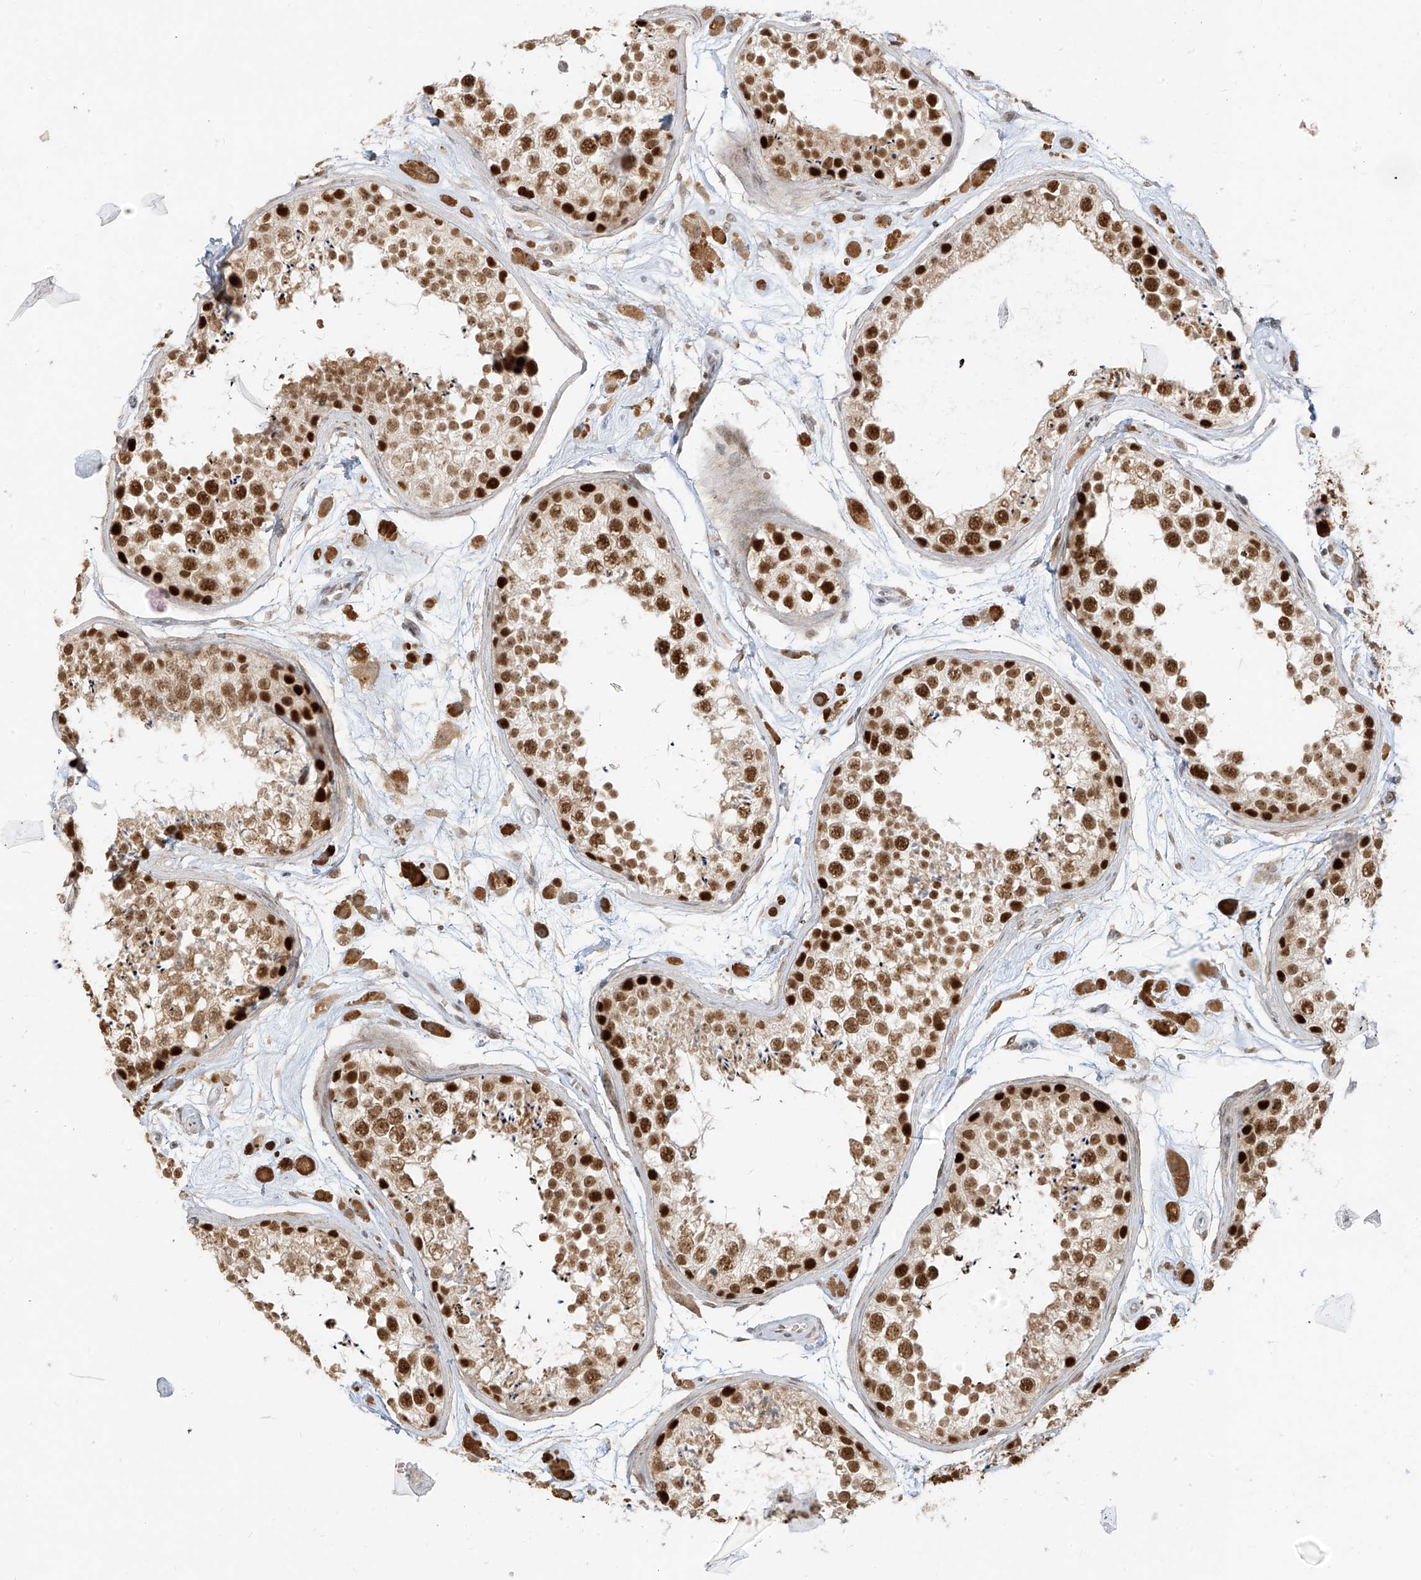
{"staining": {"intensity": "strong", "quantity": ">75%", "location": "nuclear"}, "tissue": "testis", "cell_type": "Cells in seminiferous ducts", "image_type": "normal", "snomed": [{"axis": "morphology", "description": "Normal tissue, NOS"}, {"axis": "topography", "description": "Testis"}], "caption": "IHC (DAB (3,3'-diaminobenzidine)) staining of benign testis exhibits strong nuclear protein expression in about >75% of cells in seminiferous ducts. The protein is stained brown, and the nuclei are stained in blue (DAB IHC with brightfield microscopy, high magnification).", "gene": "ZMYM2", "patient": {"sex": "male", "age": 25}}